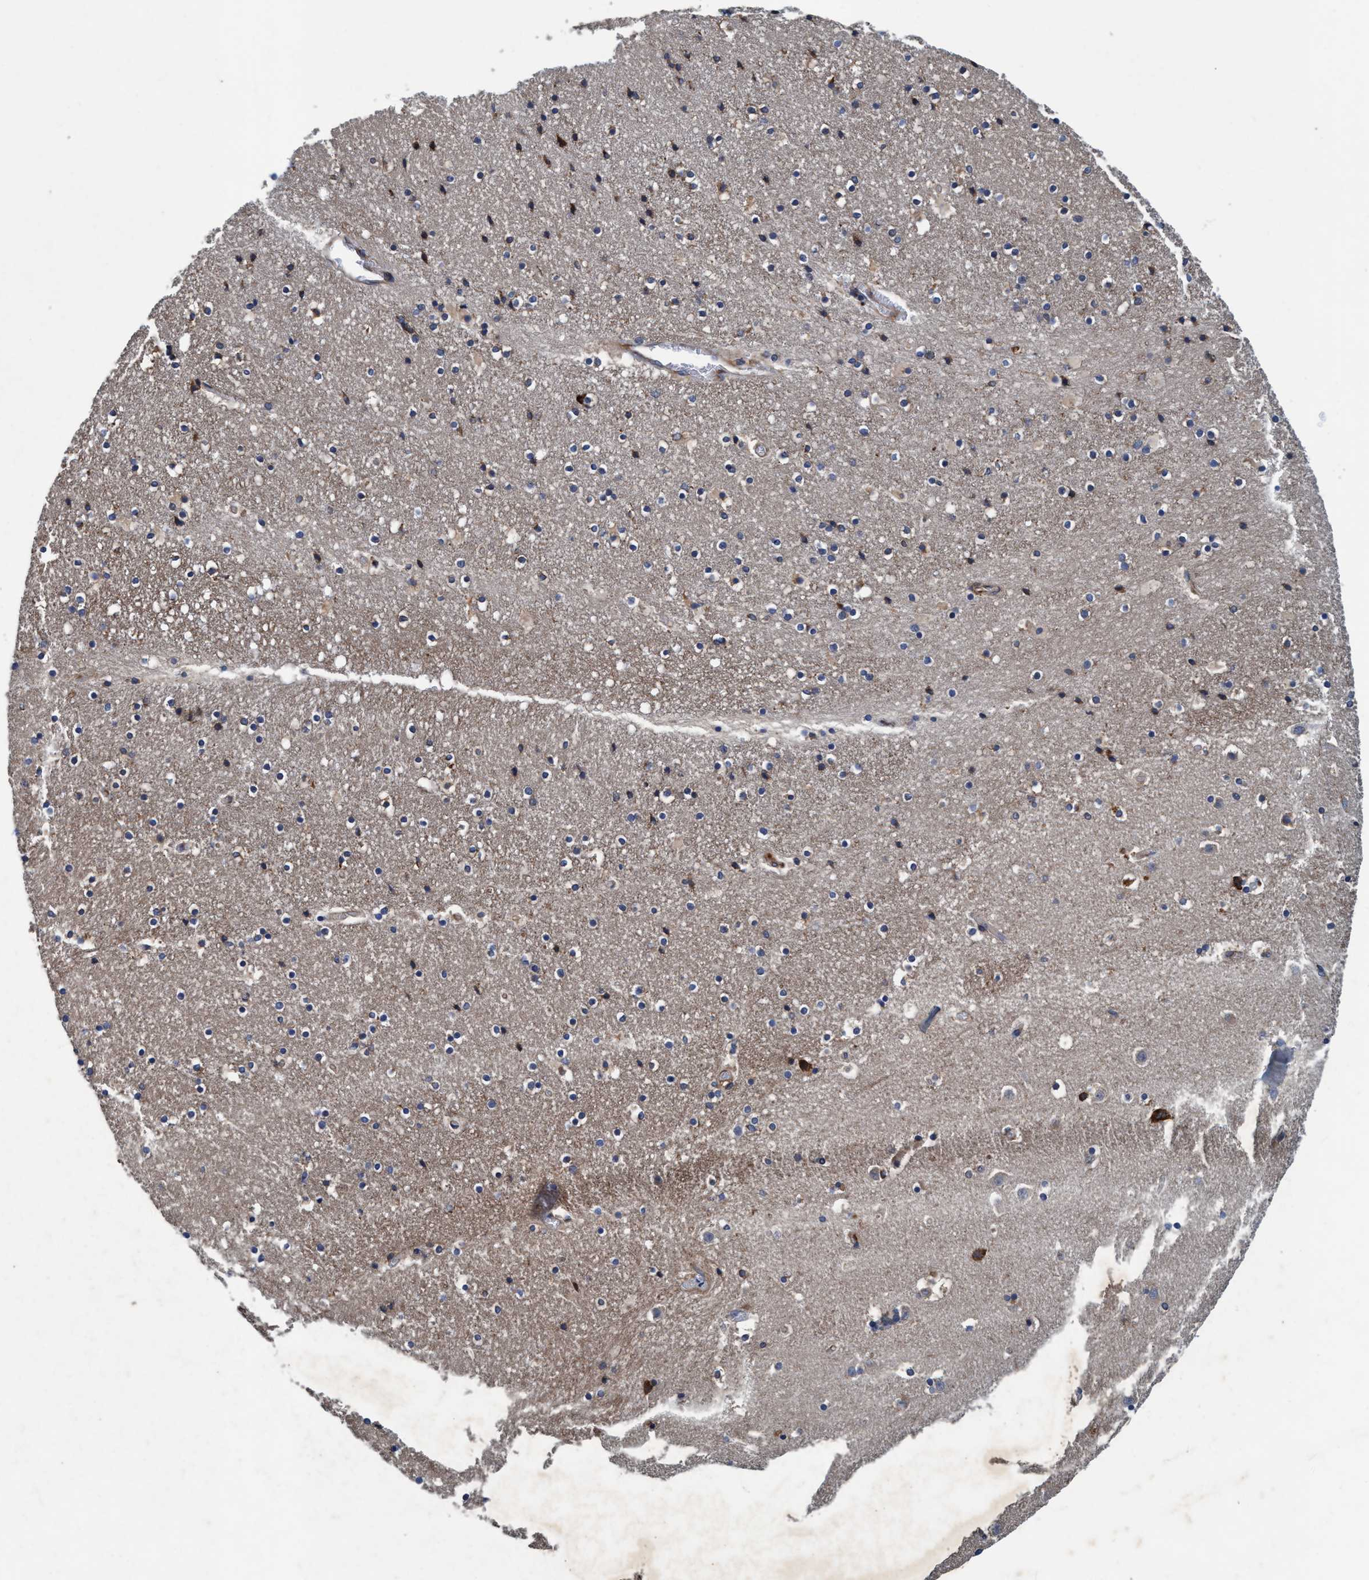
{"staining": {"intensity": "strong", "quantity": "<25%", "location": "cytoplasmic/membranous"}, "tissue": "caudate", "cell_type": "Glial cells", "image_type": "normal", "snomed": [{"axis": "morphology", "description": "Normal tissue, NOS"}, {"axis": "topography", "description": "Lateral ventricle wall"}], "caption": "A high-resolution histopathology image shows IHC staining of benign caudate, which displays strong cytoplasmic/membranous staining in approximately <25% of glial cells.", "gene": "ENDOG", "patient": {"sex": "male", "age": 45}}